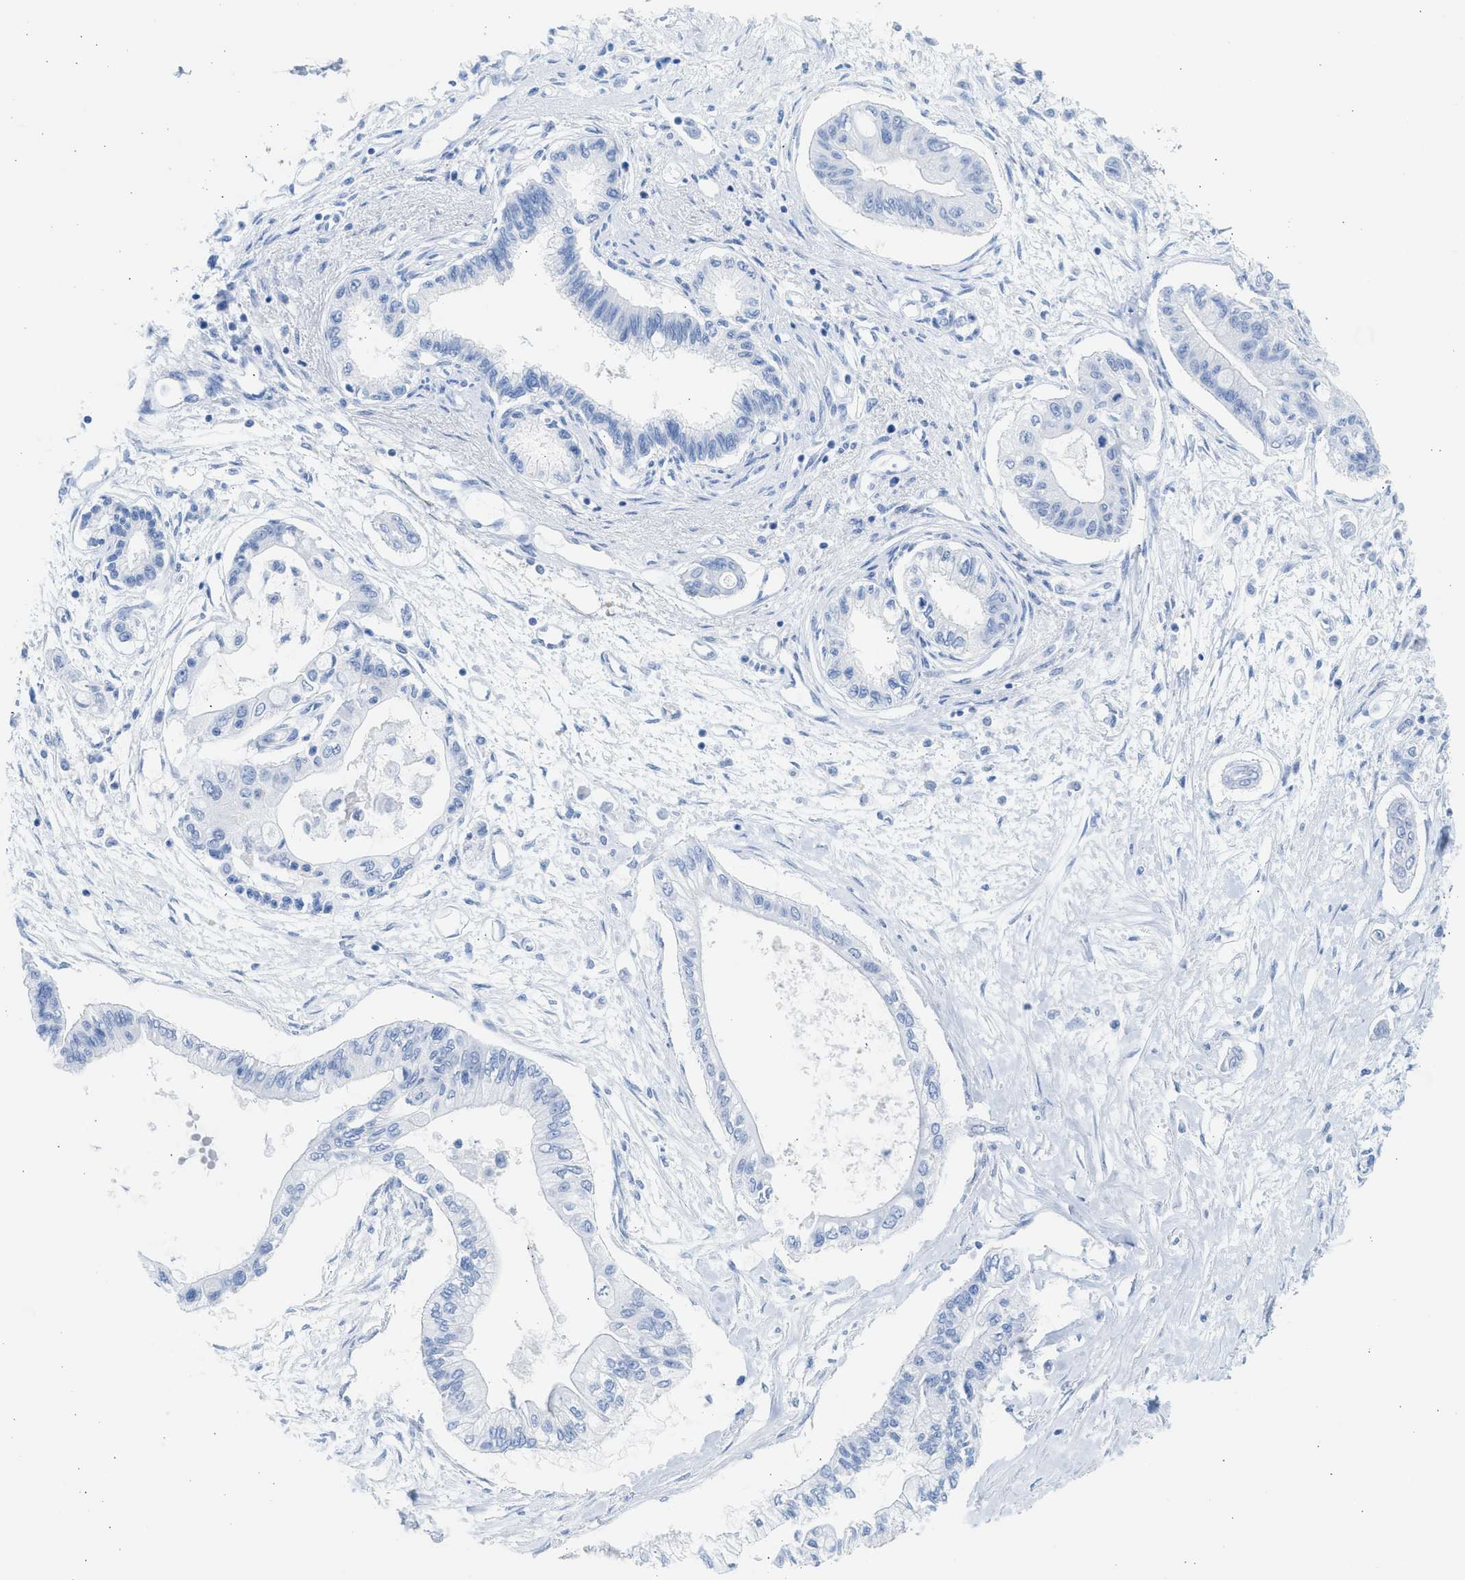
{"staining": {"intensity": "negative", "quantity": "none", "location": "none"}, "tissue": "pancreatic cancer", "cell_type": "Tumor cells", "image_type": "cancer", "snomed": [{"axis": "morphology", "description": "Adenocarcinoma, NOS"}, {"axis": "topography", "description": "Pancreas"}], "caption": "Adenocarcinoma (pancreatic) was stained to show a protein in brown. There is no significant staining in tumor cells.", "gene": "SPATA3", "patient": {"sex": "female", "age": 77}}